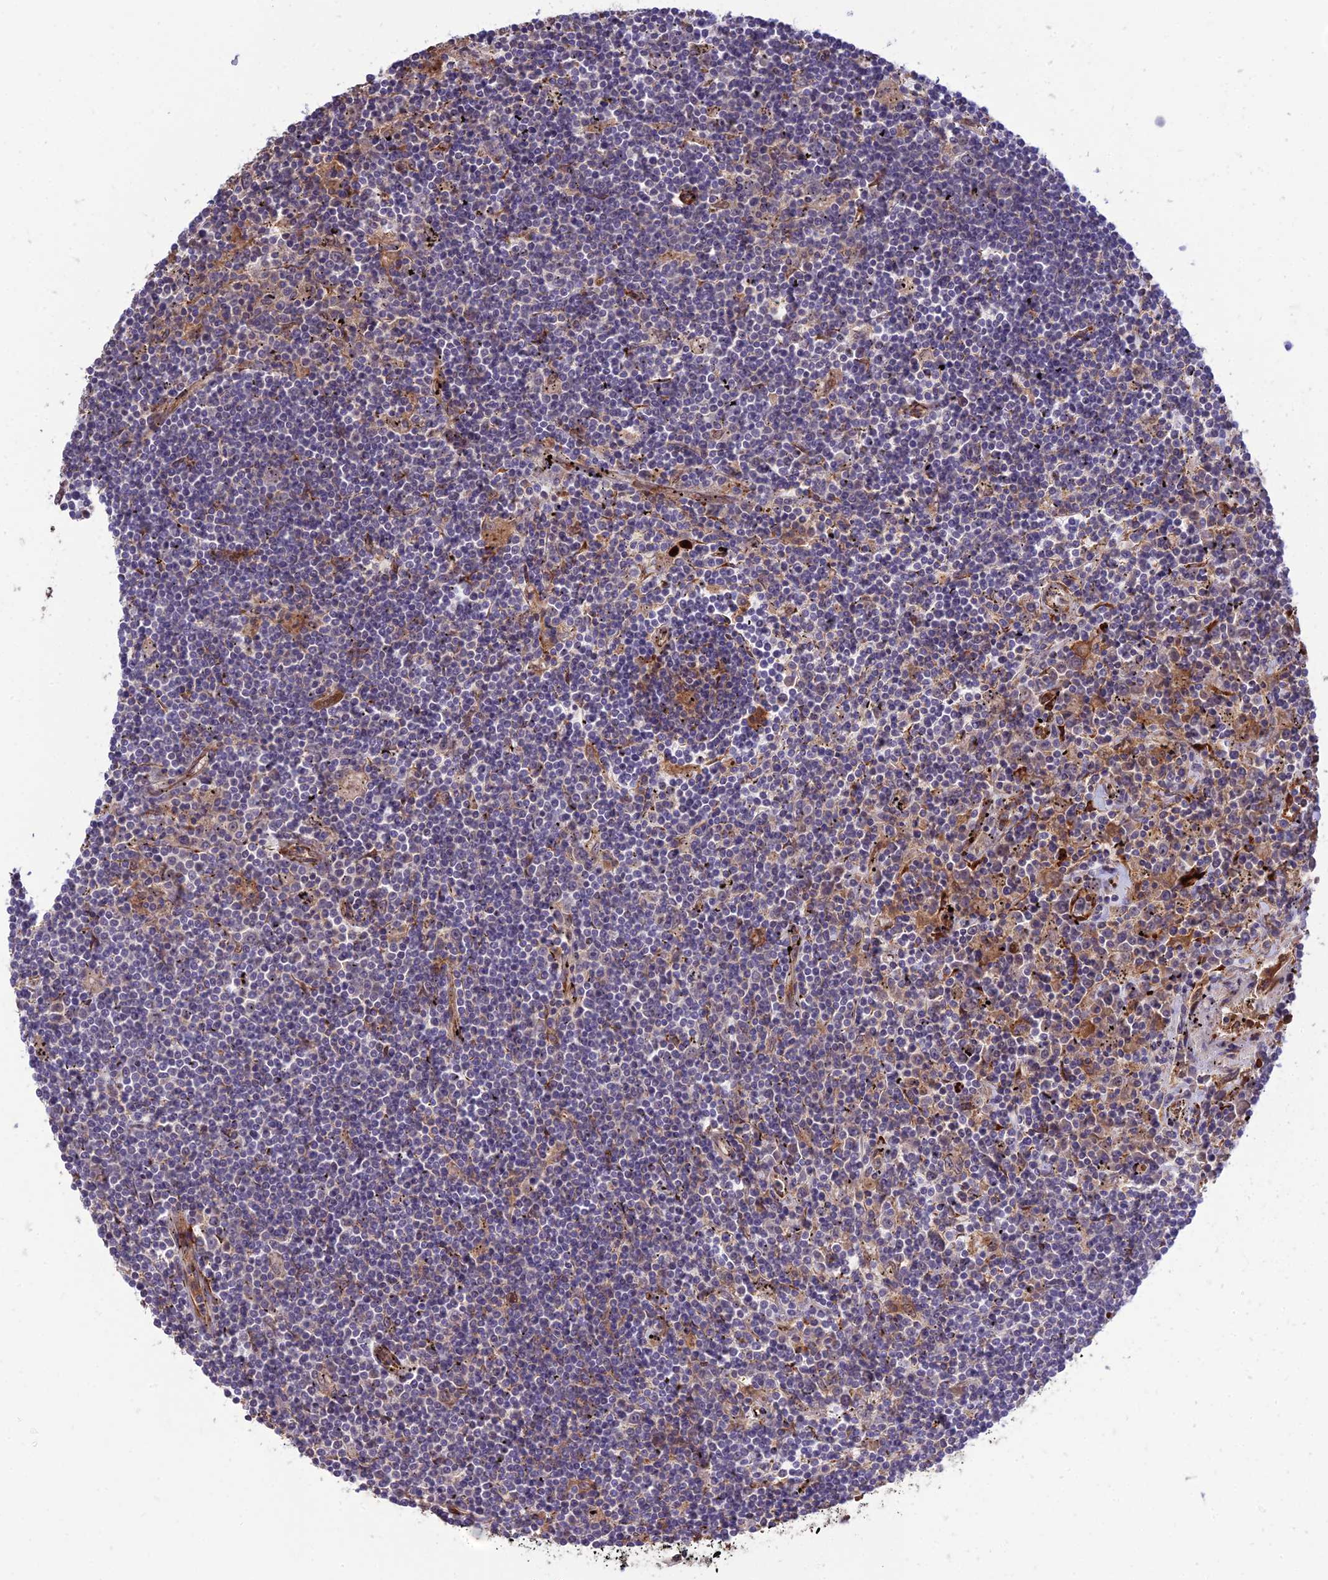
{"staining": {"intensity": "negative", "quantity": "none", "location": "none"}, "tissue": "lymphoma", "cell_type": "Tumor cells", "image_type": "cancer", "snomed": [{"axis": "morphology", "description": "Malignant lymphoma, non-Hodgkin's type, Low grade"}, {"axis": "topography", "description": "Spleen"}], "caption": "There is no significant staining in tumor cells of low-grade malignant lymphoma, non-Hodgkin's type.", "gene": "CRTAP", "patient": {"sex": "male", "age": 76}}